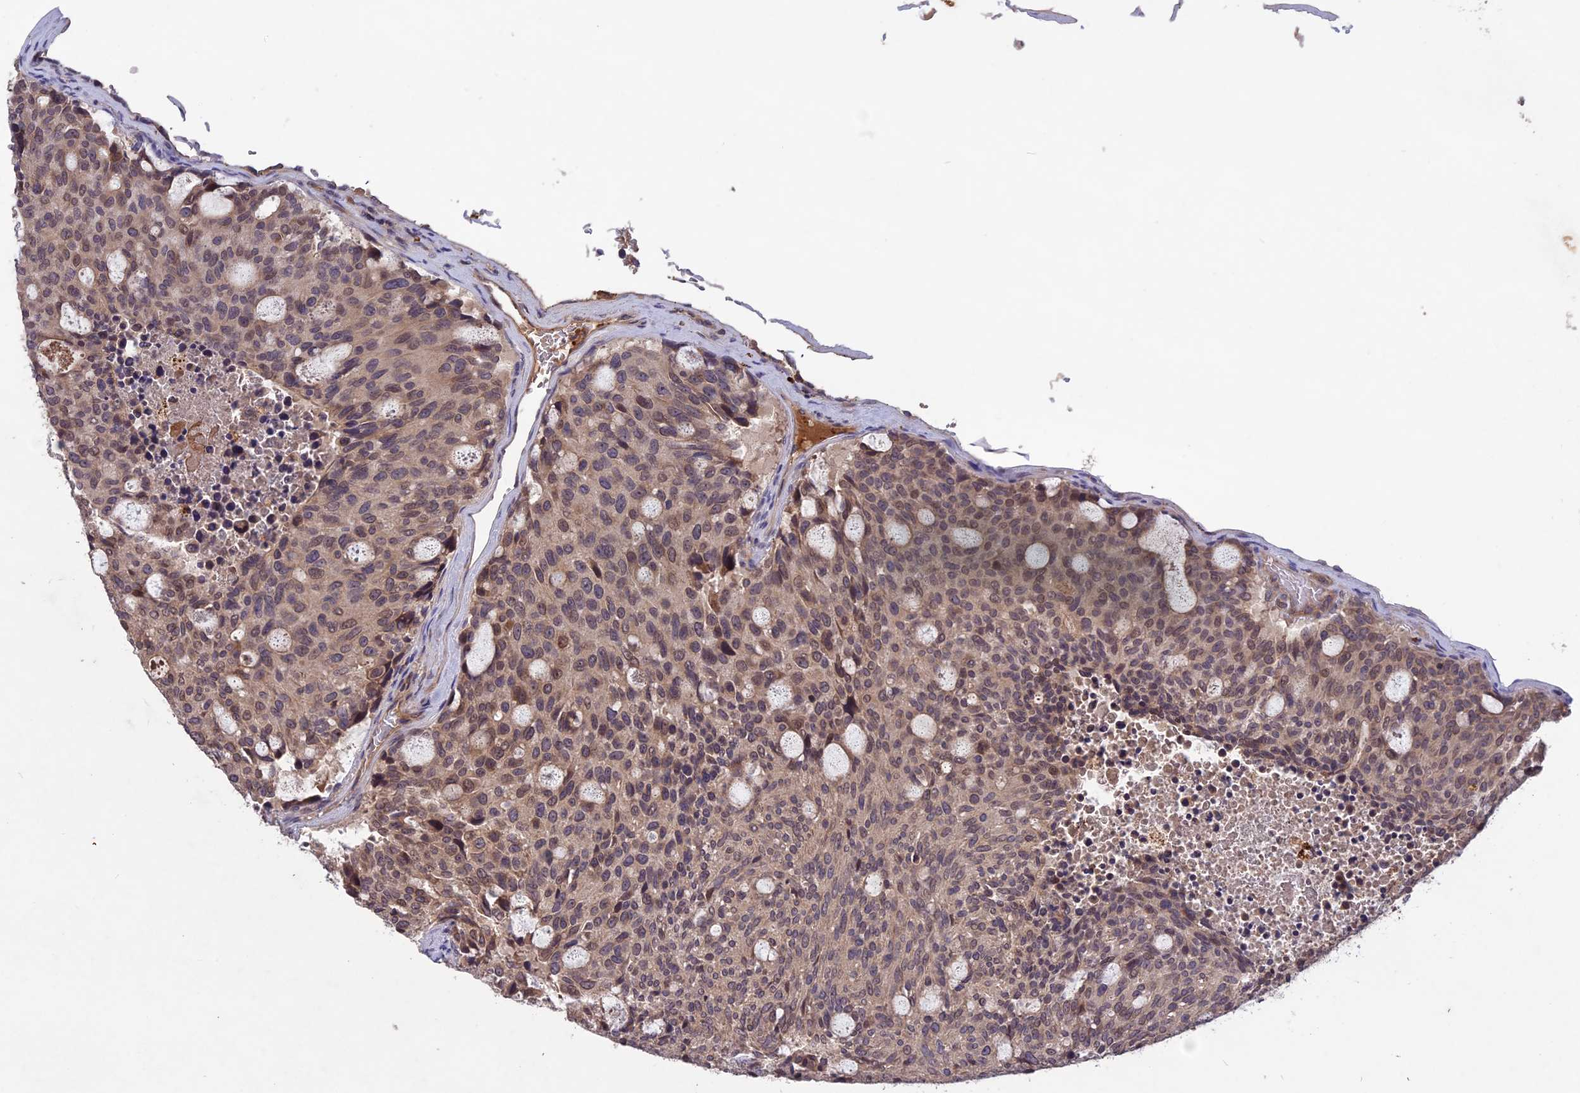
{"staining": {"intensity": "weak", "quantity": "25%-75%", "location": "cytoplasmic/membranous"}, "tissue": "carcinoid", "cell_type": "Tumor cells", "image_type": "cancer", "snomed": [{"axis": "morphology", "description": "Carcinoid, malignant, NOS"}, {"axis": "topography", "description": "Pancreas"}], "caption": "Immunohistochemical staining of carcinoid (malignant) demonstrates weak cytoplasmic/membranous protein staining in approximately 25%-75% of tumor cells.", "gene": "ADO", "patient": {"sex": "female", "age": 54}}